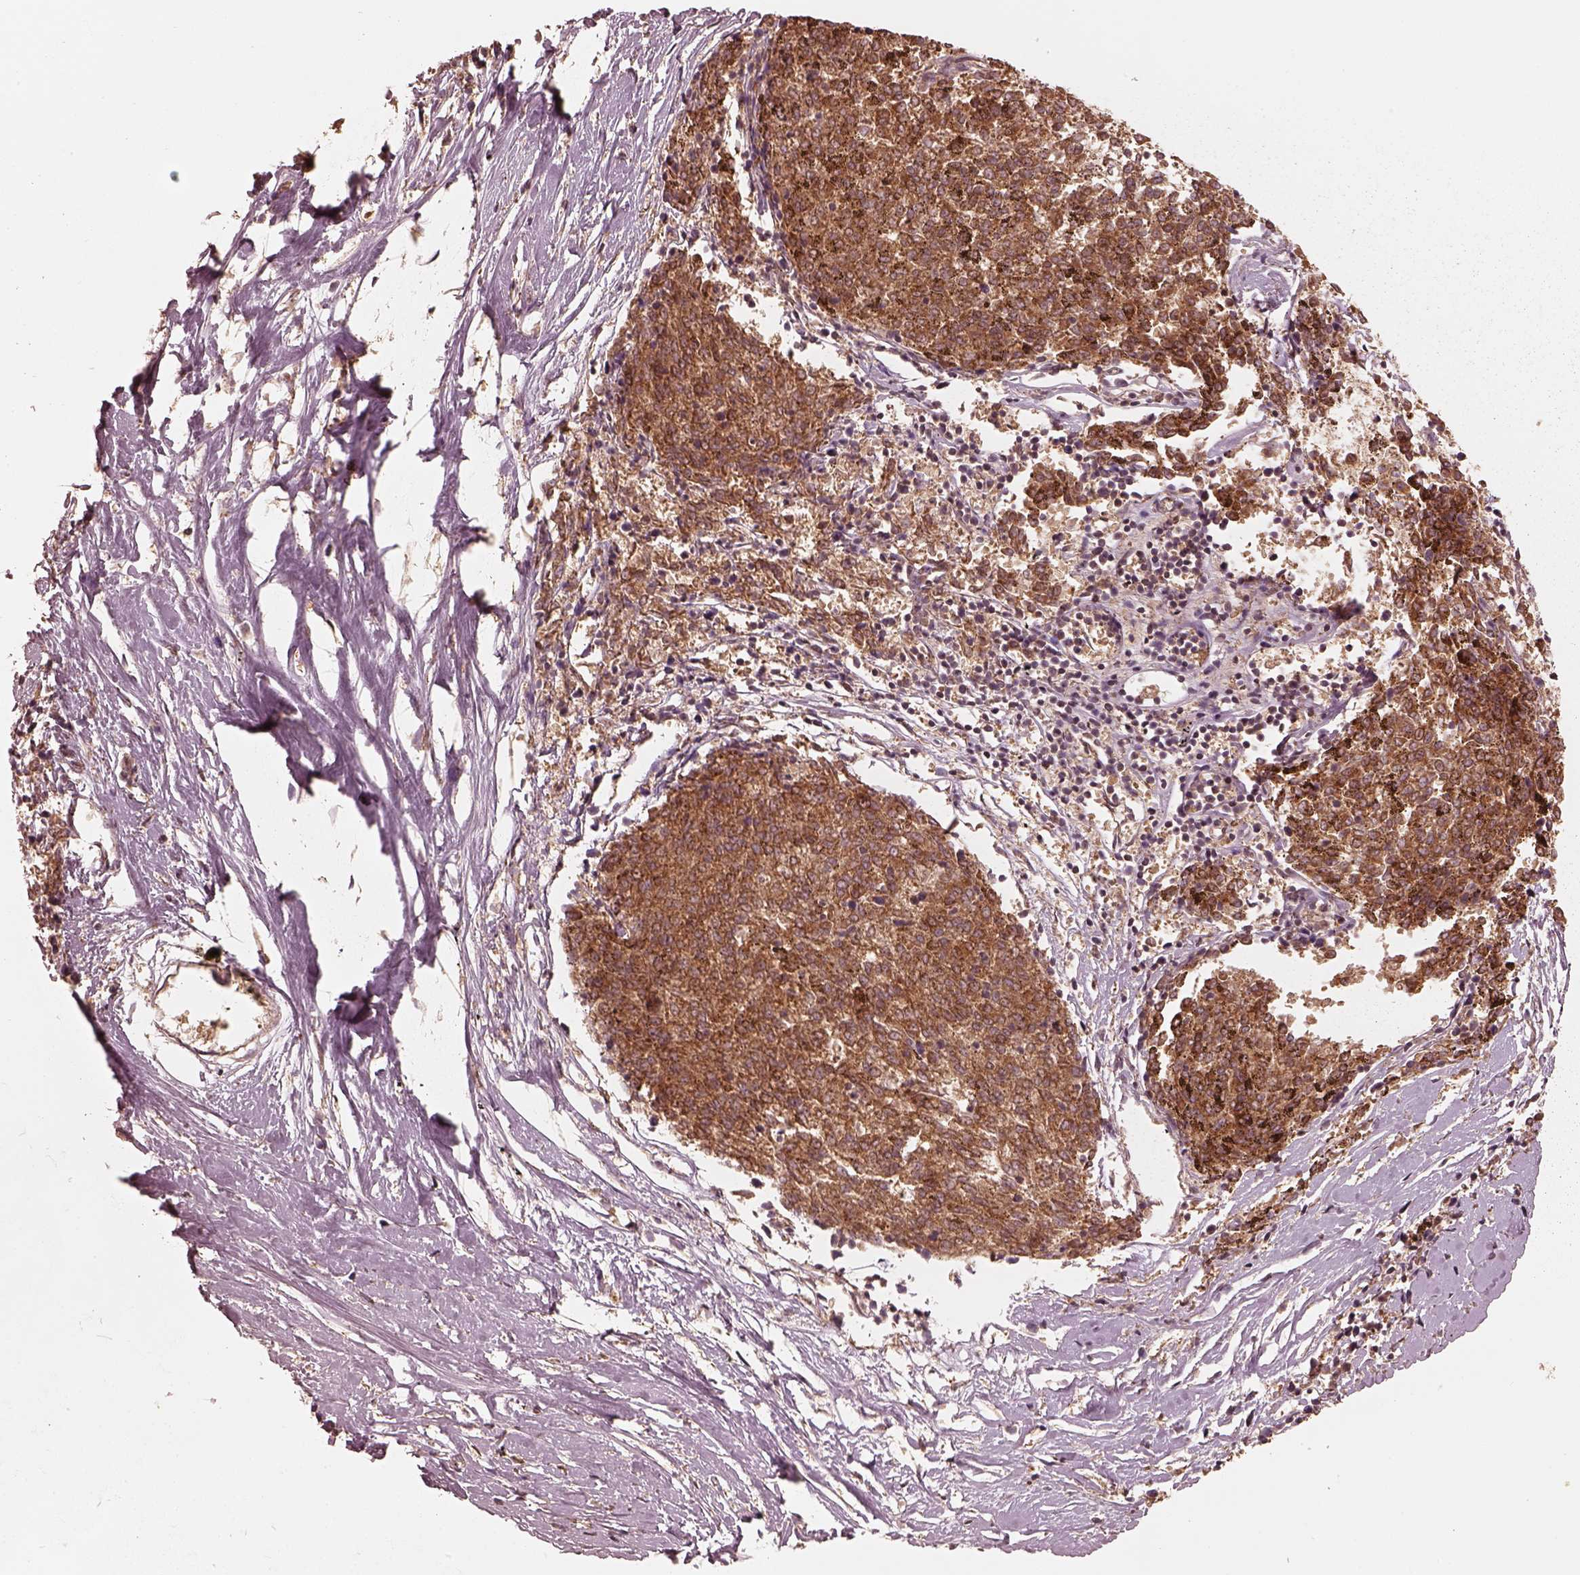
{"staining": {"intensity": "moderate", "quantity": ">75%", "location": "cytoplasmic/membranous"}, "tissue": "melanoma", "cell_type": "Tumor cells", "image_type": "cancer", "snomed": [{"axis": "morphology", "description": "Malignant melanoma, NOS"}, {"axis": "topography", "description": "Skin"}], "caption": "IHC of human malignant melanoma shows medium levels of moderate cytoplasmic/membranous positivity in approximately >75% of tumor cells. The staining was performed using DAB (3,3'-diaminobenzidine) to visualize the protein expression in brown, while the nuclei were stained in blue with hematoxylin (Magnification: 20x).", "gene": "DNAJC25", "patient": {"sex": "female", "age": 72}}